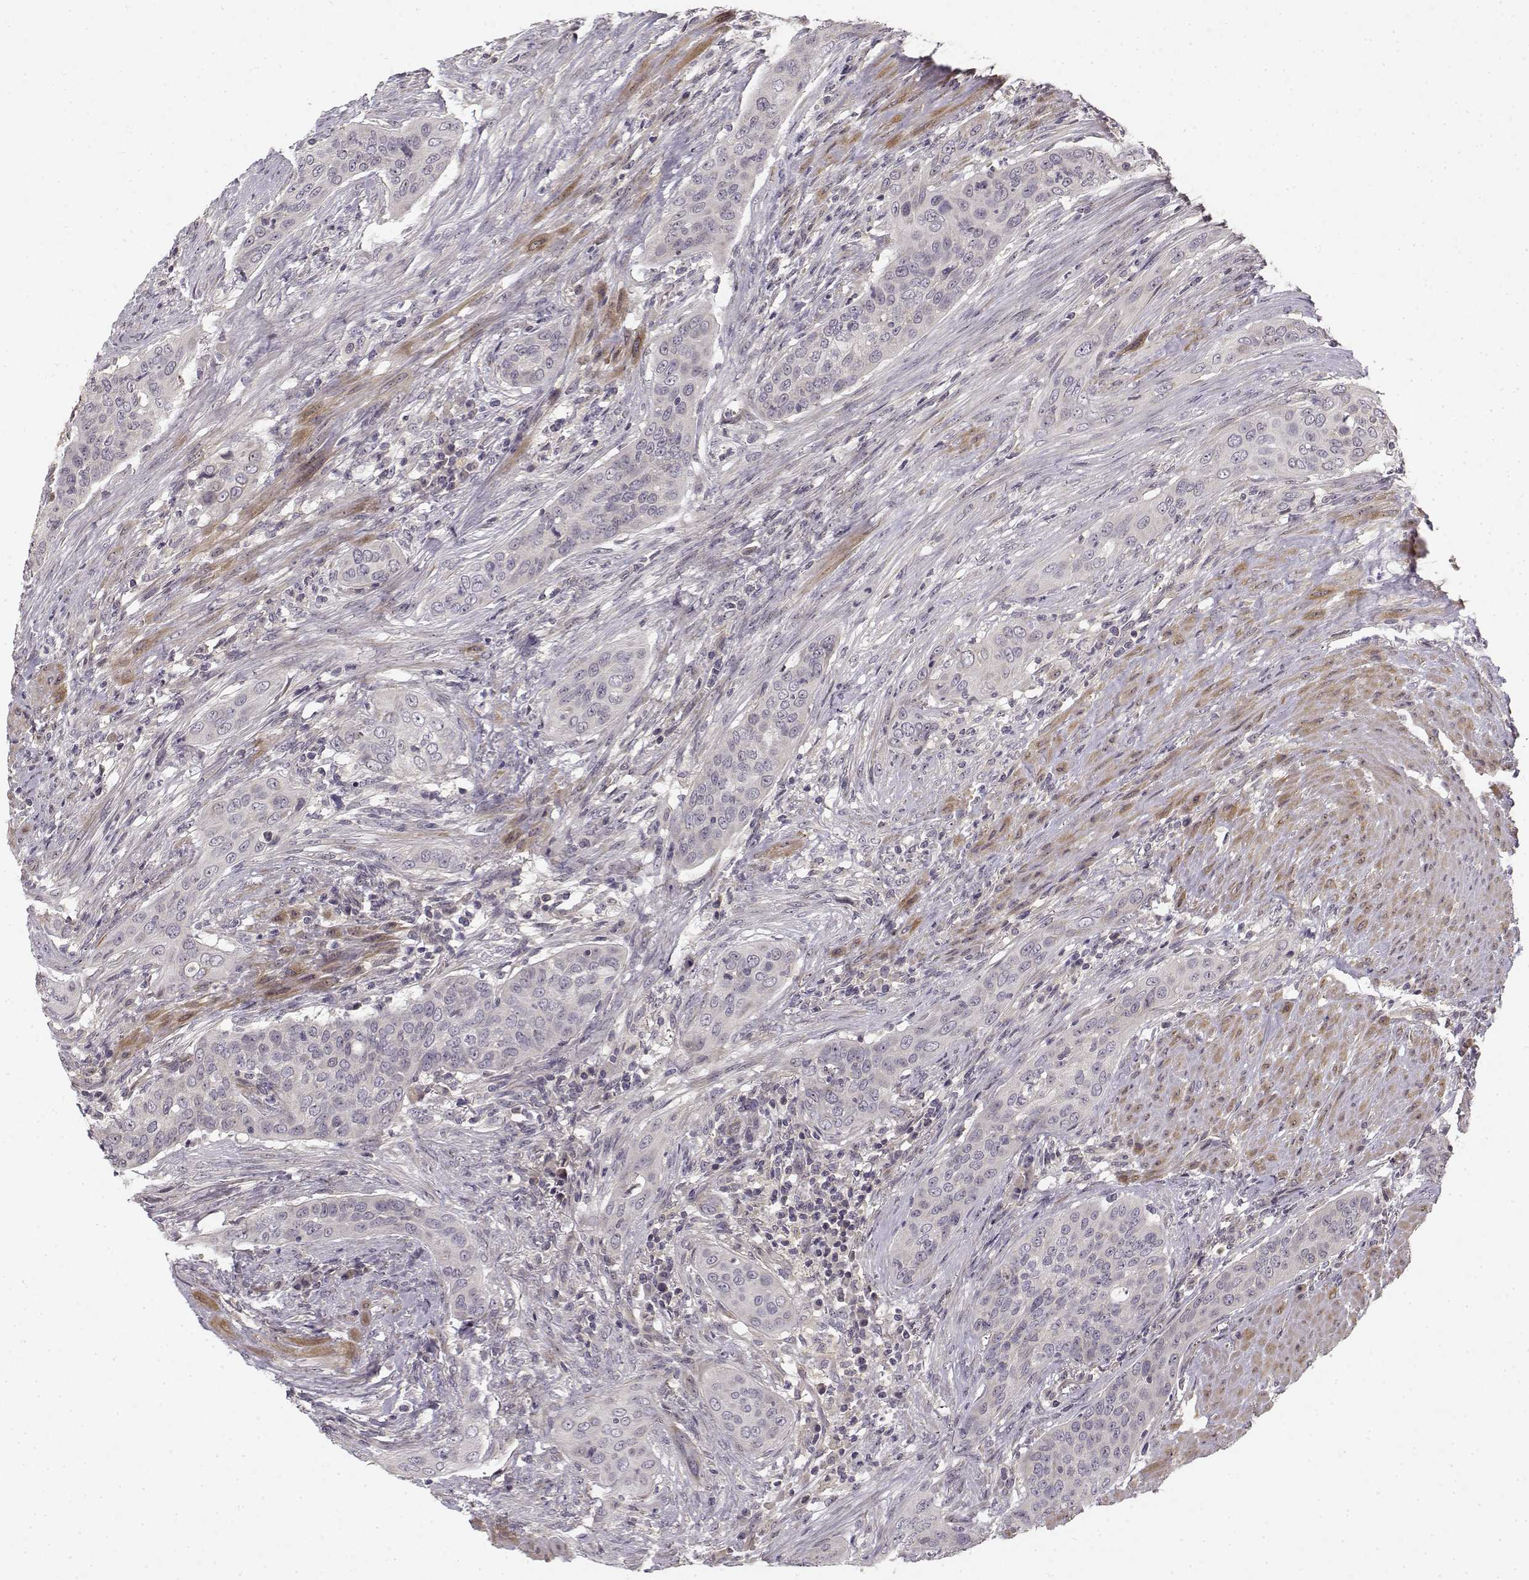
{"staining": {"intensity": "negative", "quantity": "none", "location": "none"}, "tissue": "urothelial cancer", "cell_type": "Tumor cells", "image_type": "cancer", "snomed": [{"axis": "morphology", "description": "Urothelial carcinoma, High grade"}, {"axis": "topography", "description": "Urinary bladder"}], "caption": "Photomicrograph shows no protein staining in tumor cells of urothelial cancer tissue. The staining is performed using DAB brown chromogen with nuclei counter-stained in using hematoxylin.", "gene": "MED12L", "patient": {"sex": "male", "age": 82}}